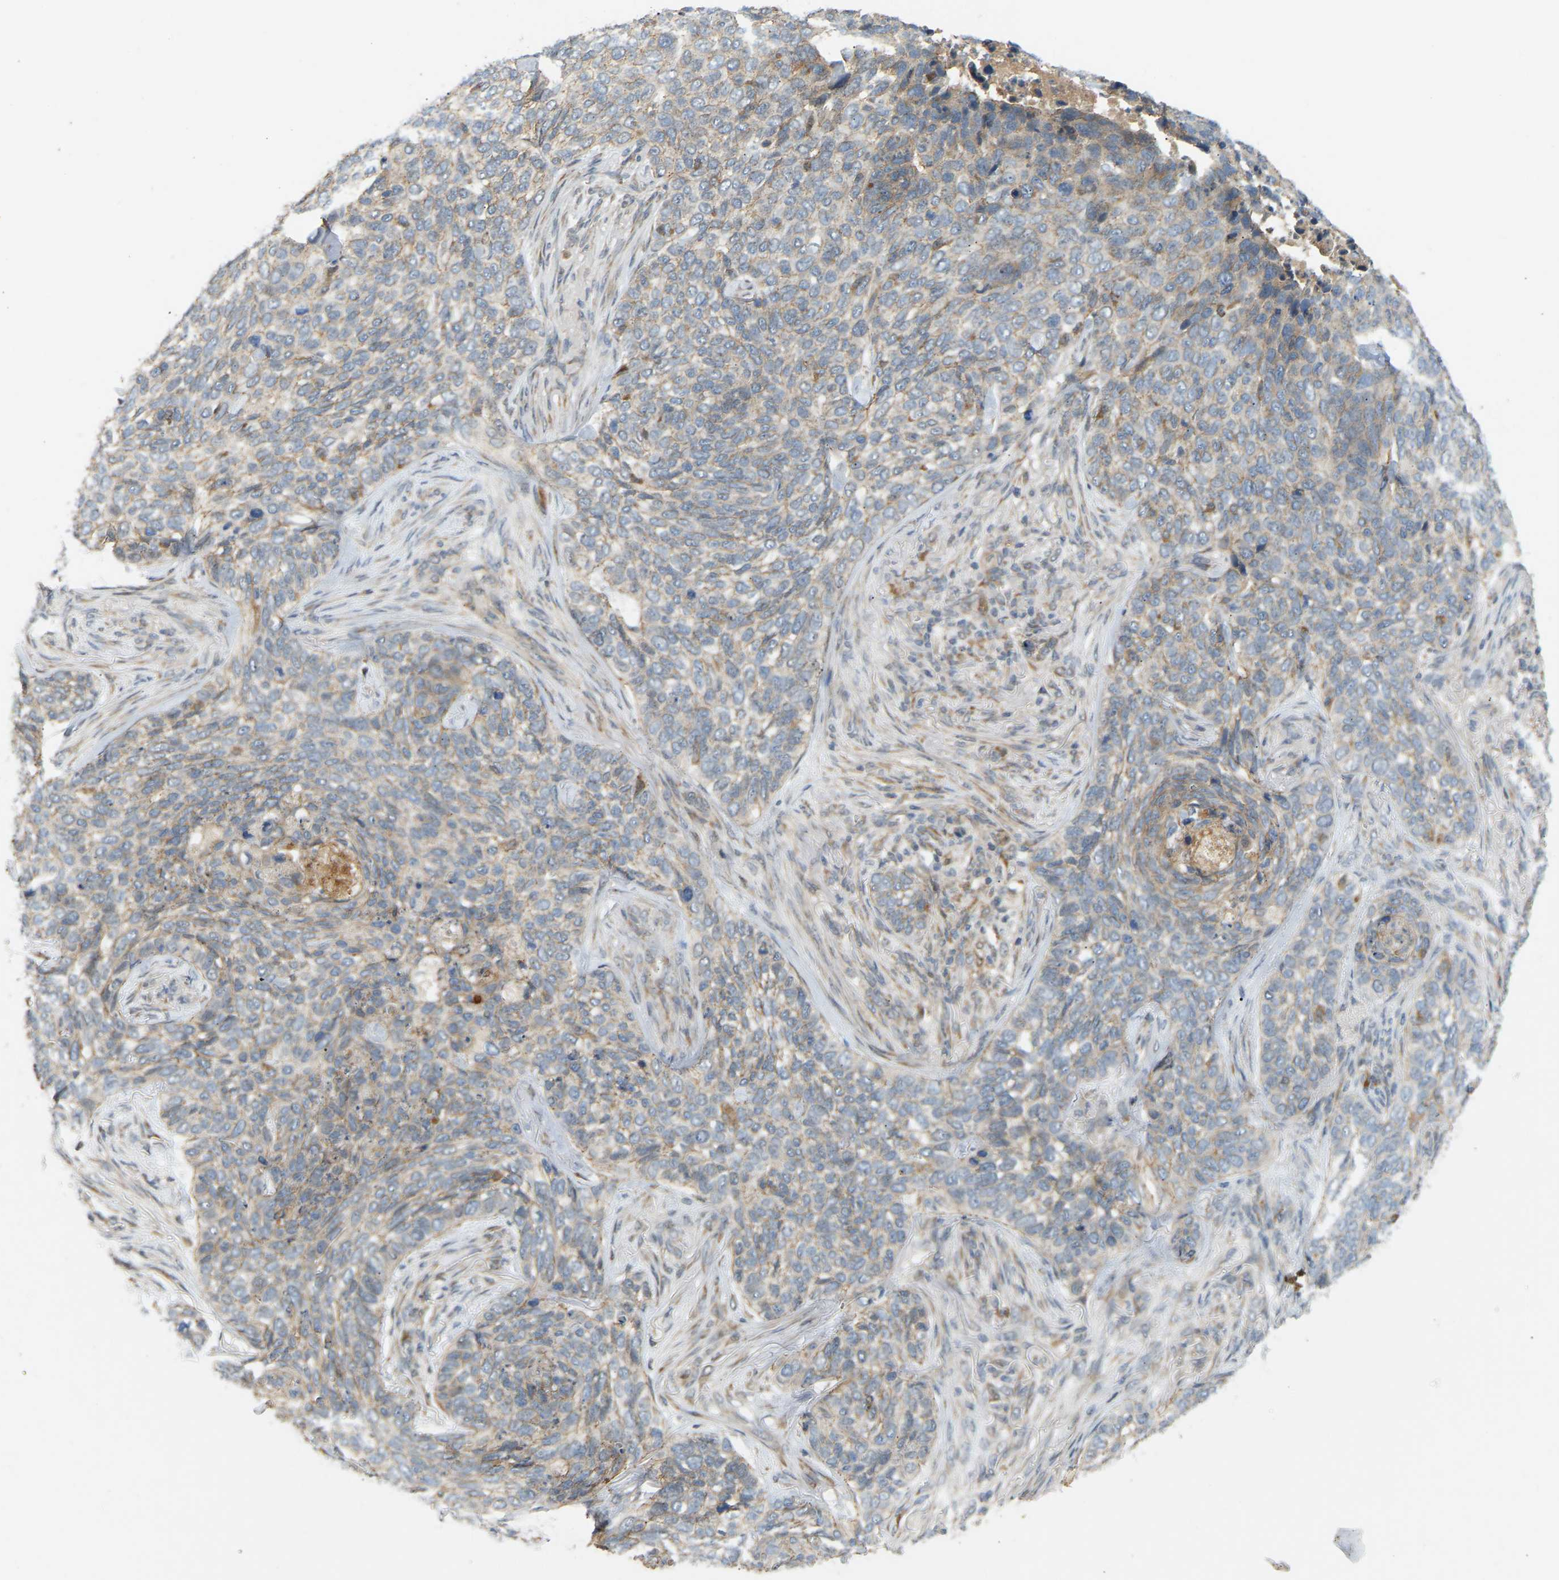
{"staining": {"intensity": "negative", "quantity": "none", "location": "none"}, "tissue": "skin cancer", "cell_type": "Tumor cells", "image_type": "cancer", "snomed": [{"axis": "morphology", "description": "Basal cell carcinoma"}, {"axis": "topography", "description": "Skin"}], "caption": "A histopathology image of basal cell carcinoma (skin) stained for a protein demonstrates no brown staining in tumor cells. The staining was performed using DAB (3,3'-diaminobenzidine) to visualize the protein expression in brown, while the nuclei were stained in blue with hematoxylin (Magnification: 20x).", "gene": "PTCD1", "patient": {"sex": "female", "age": 64}}